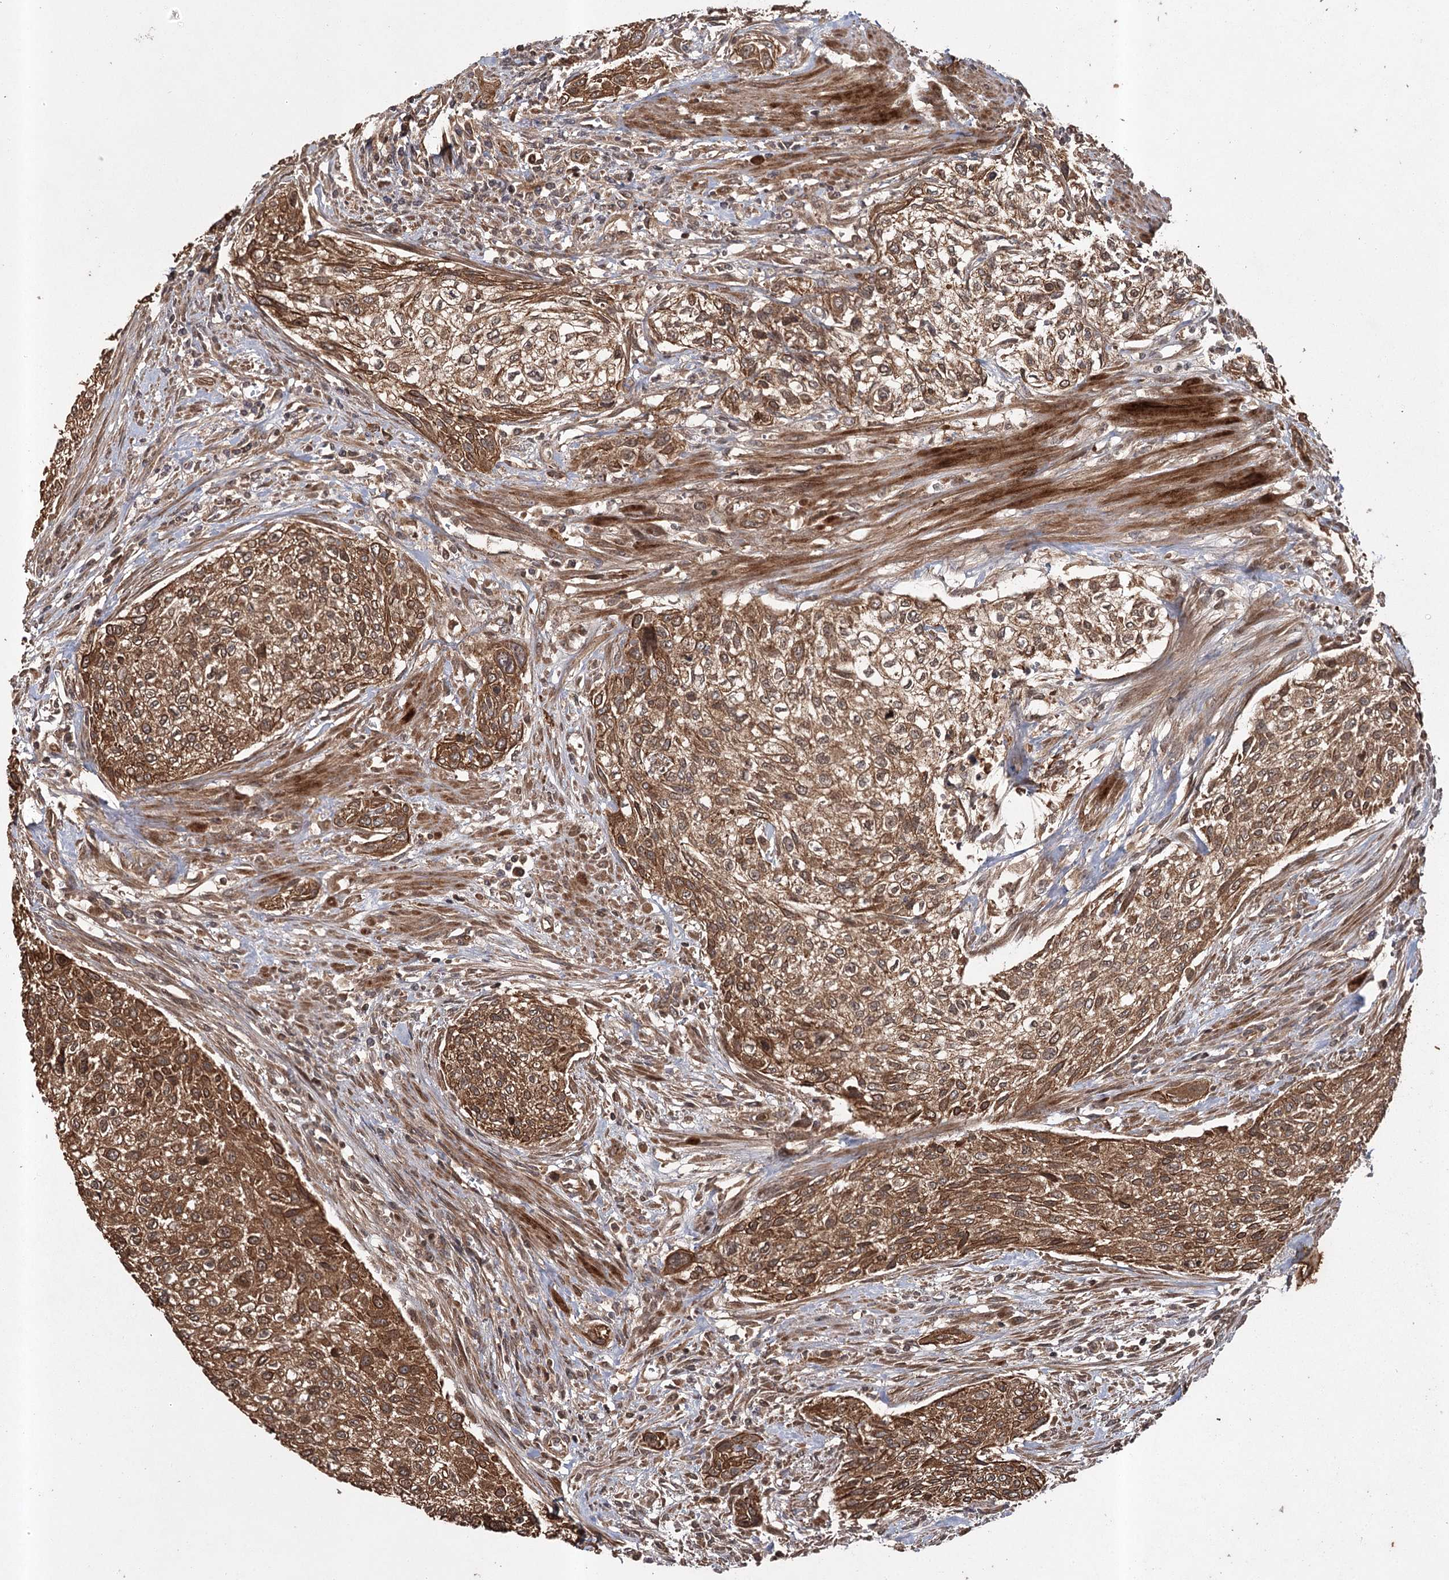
{"staining": {"intensity": "strong", "quantity": ">75%", "location": "cytoplasmic/membranous"}, "tissue": "urothelial cancer", "cell_type": "Tumor cells", "image_type": "cancer", "snomed": [{"axis": "morphology", "description": "Urothelial carcinoma, High grade"}, {"axis": "topography", "description": "Urinary bladder"}], "caption": "Immunohistochemical staining of urothelial cancer displays strong cytoplasmic/membranous protein expression in about >75% of tumor cells.", "gene": "RPAP3", "patient": {"sex": "male", "age": 35}}